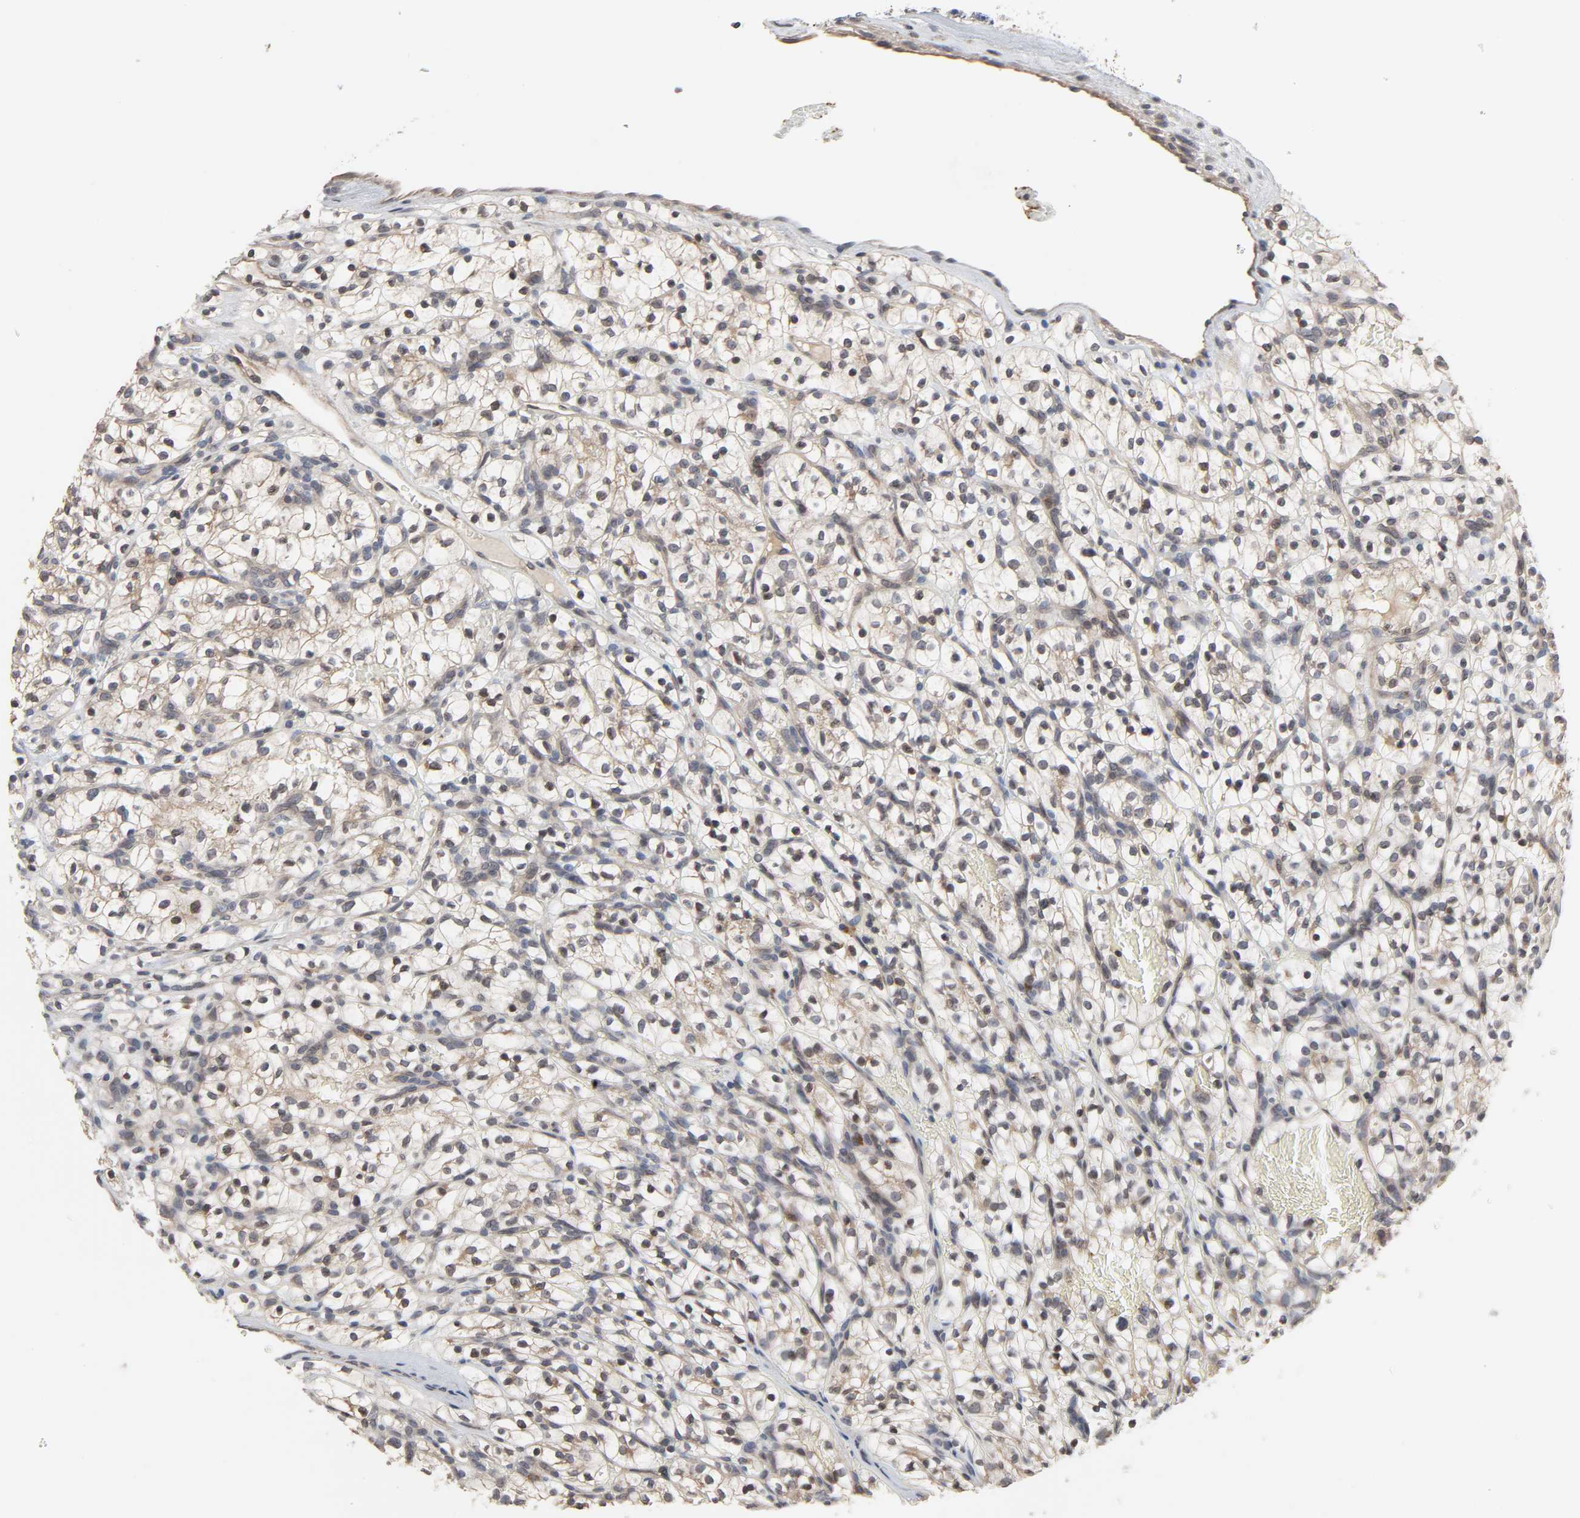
{"staining": {"intensity": "moderate", "quantity": "25%-75%", "location": "cytoplasmic/membranous,nuclear"}, "tissue": "renal cancer", "cell_type": "Tumor cells", "image_type": "cancer", "snomed": [{"axis": "morphology", "description": "Adenocarcinoma, NOS"}, {"axis": "topography", "description": "Kidney"}], "caption": "Brown immunohistochemical staining in human renal cancer displays moderate cytoplasmic/membranous and nuclear positivity in about 25%-75% of tumor cells.", "gene": "CCDC175", "patient": {"sex": "female", "age": 57}}